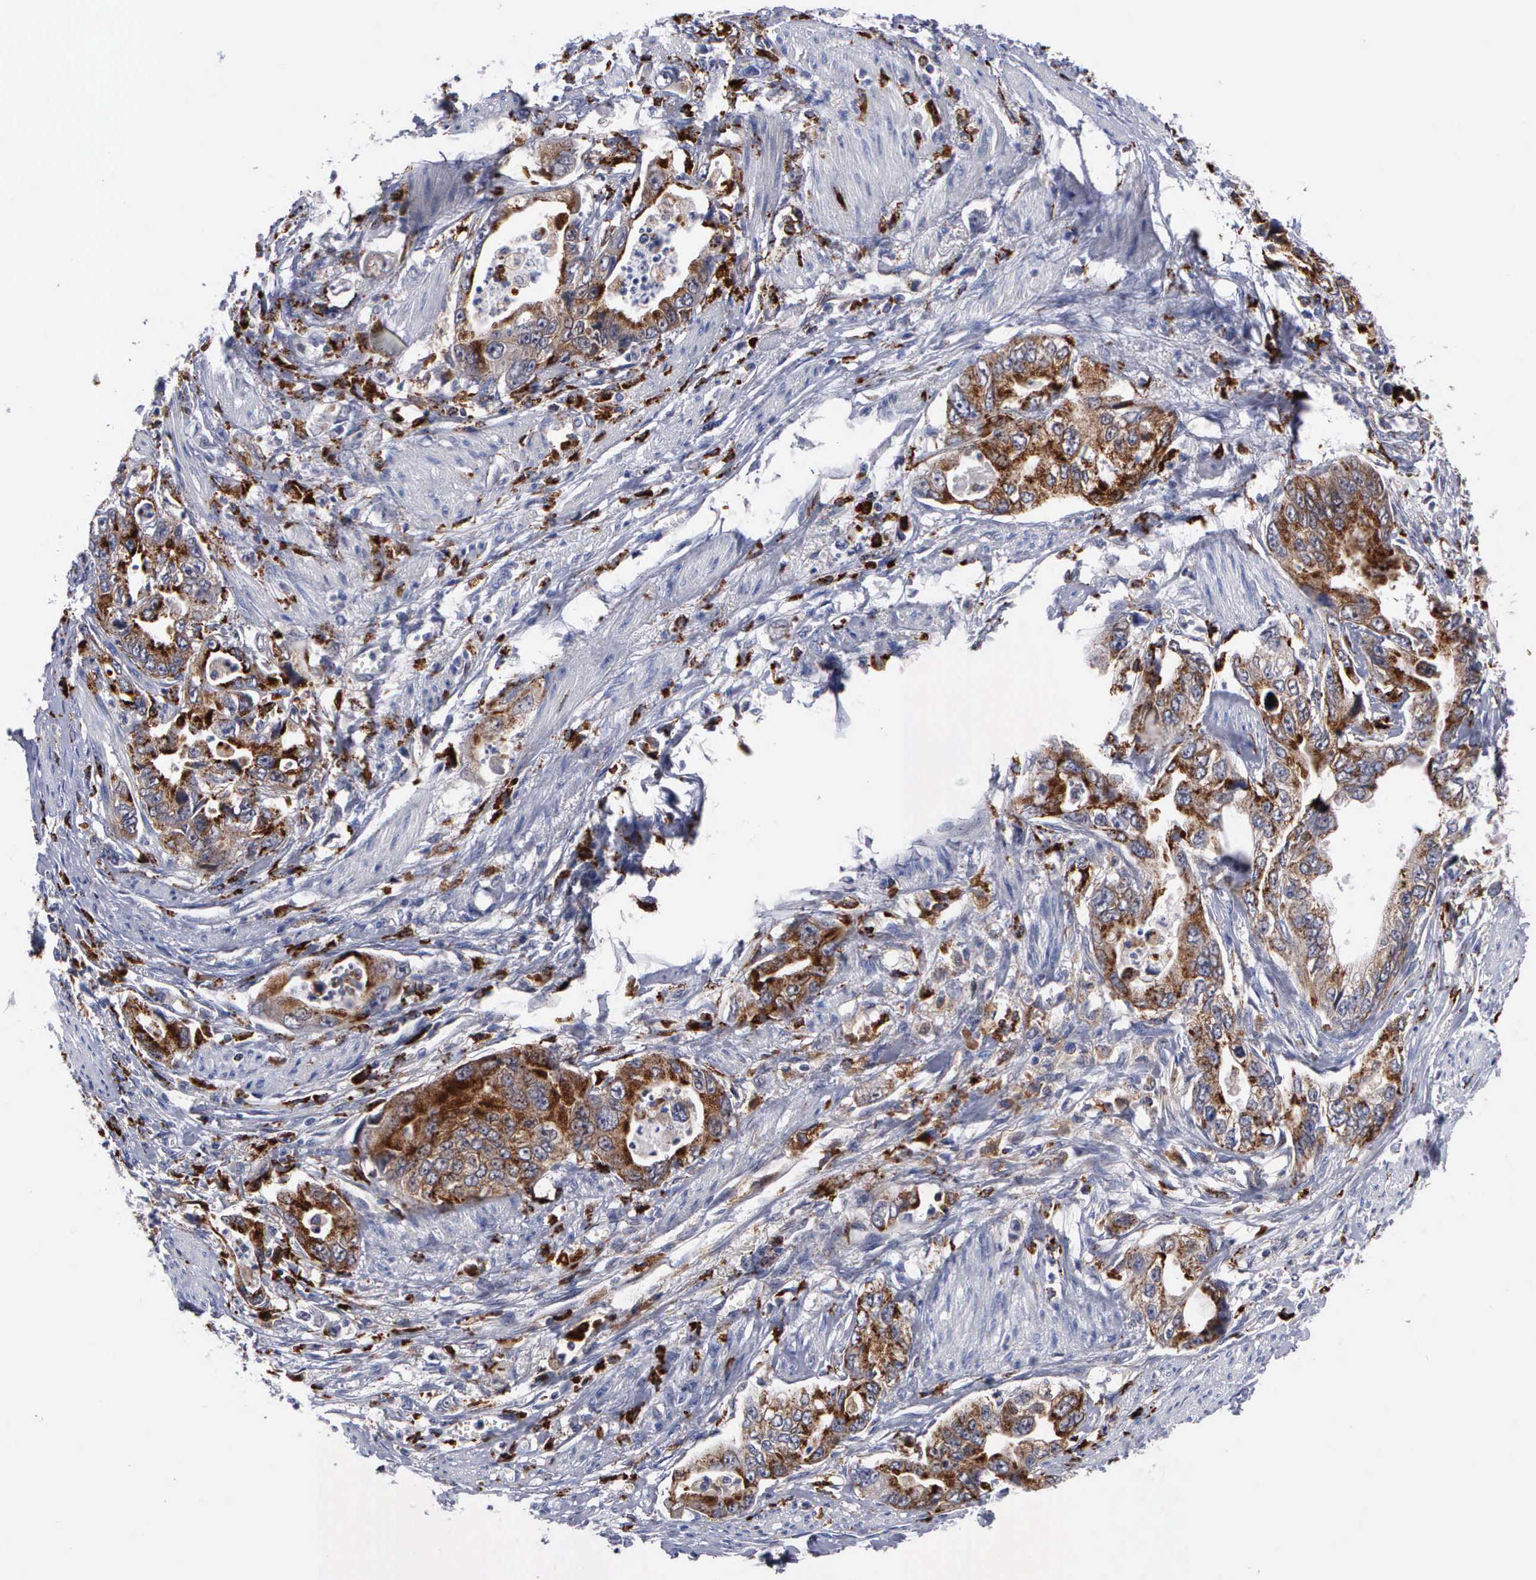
{"staining": {"intensity": "strong", "quantity": ">75%", "location": "cytoplasmic/membranous"}, "tissue": "stomach cancer", "cell_type": "Tumor cells", "image_type": "cancer", "snomed": [{"axis": "morphology", "description": "Adenocarcinoma, NOS"}, {"axis": "topography", "description": "Pancreas"}, {"axis": "topography", "description": "Stomach, upper"}], "caption": "DAB immunohistochemical staining of human stomach cancer reveals strong cytoplasmic/membranous protein expression in about >75% of tumor cells.", "gene": "CTSH", "patient": {"sex": "male", "age": 77}}